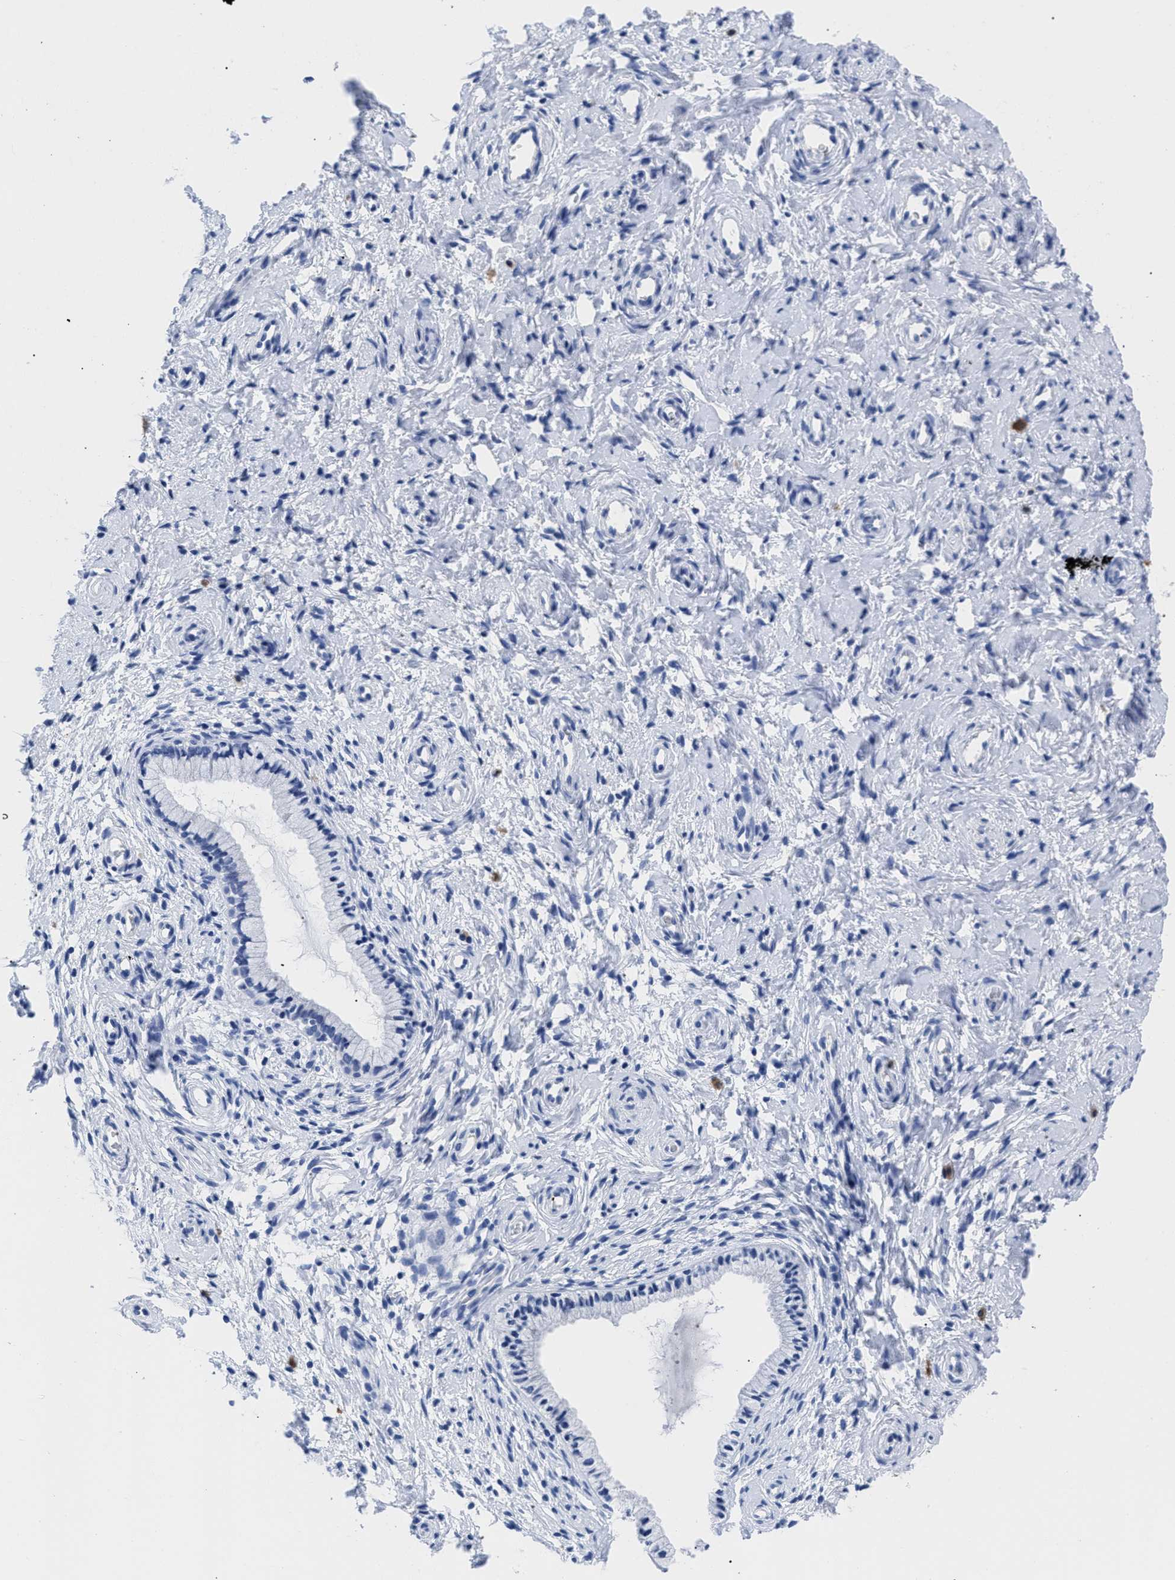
{"staining": {"intensity": "negative", "quantity": "none", "location": "none"}, "tissue": "cervix", "cell_type": "Glandular cells", "image_type": "normal", "snomed": [{"axis": "morphology", "description": "Normal tissue, NOS"}, {"axis": "topography", "description": "Cervix"}], "caption": "High power microscopy photomicrograph of an IHC photomicrograph of unremarkable cervix, revealing no significant positivity in glandular cells. (Stains: DAB (3,3'-diaminobenzidine) immunohistochemistry with hematoxylin counter stain, Microscopy: brightfield microscopy at high magnification).", "gene": "TREML1", "patient": {"sex": "female", "age": 72}}